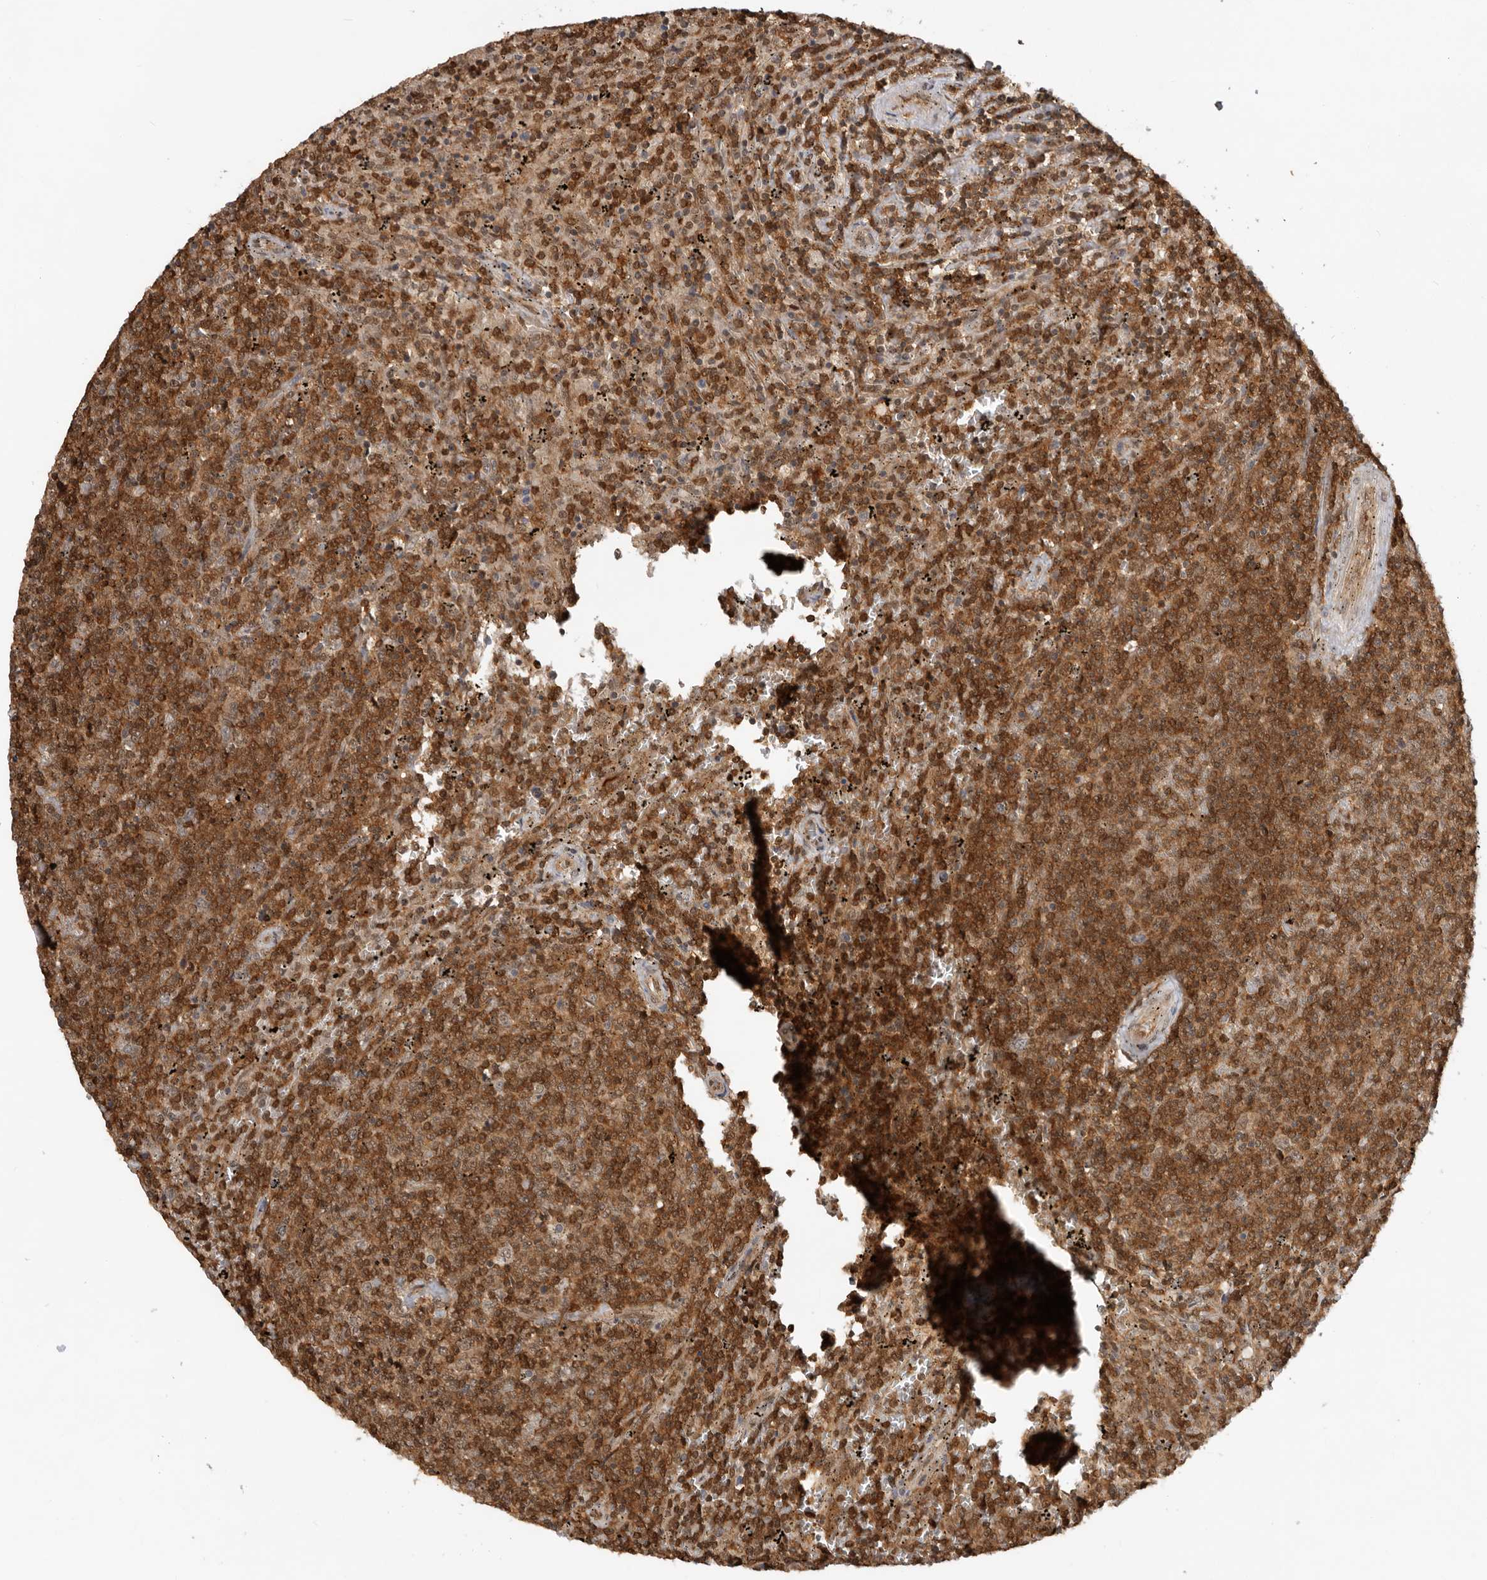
{"staining": {"intensity": "moderate", "quantity": ">75%", "location": "cytoplasmic/membranous,nuclear"}, "tissue": "lymphoma", "cell_type": "Tumor cells", "image_type": "cancer", "snomed": [{"axis": "morphology", "description": "Malignant lymphoma, non-Hodgkin's type, Low grade"}, {"axis": "topography", "description": "Spleen"}], "caption": "High-power microscopy captured an IHC micrograph of lymphoma, revealing moderate cytoplasmic/membranous and nuclear staining in about >75% of tumor cells.", "gene": "ADPRS", "patient": {"sex": "female", "age": 50}}